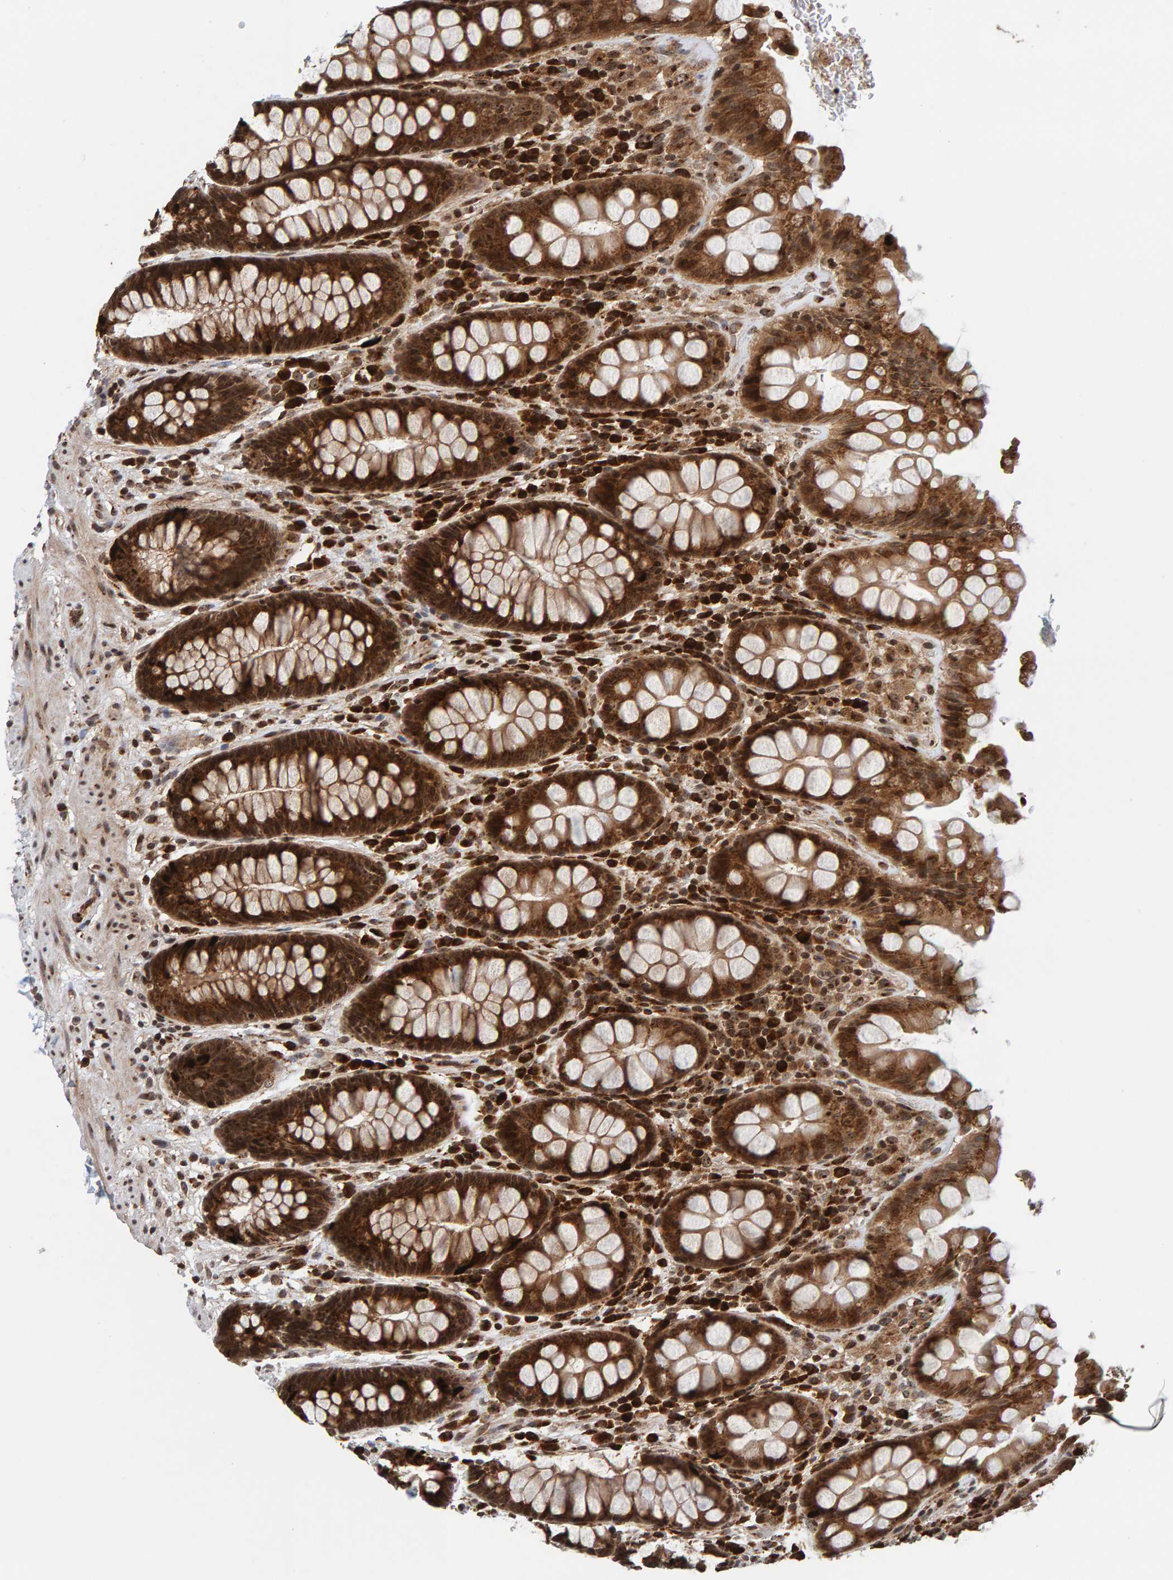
{"staining": {"intensity": "strong", "quantity": ">75%", "location": "cytoplasmic/membranous"}, "tissue": "rectum", "cell_type": "Glandular cells", "image_type": "normal", "snomed": [{"axis": "morphology", "description": "Normal tissue, NOS"}, {"axis": "topography", "description": "Rectum"}], "caption": "Immunohistochemical staining of benign rectum exhibits strong cytoplasmic/membranous protein expression in about >75% of glandular cells.", "gene": "CCDC182", "patient": {"sex": "male", "age": 64}}